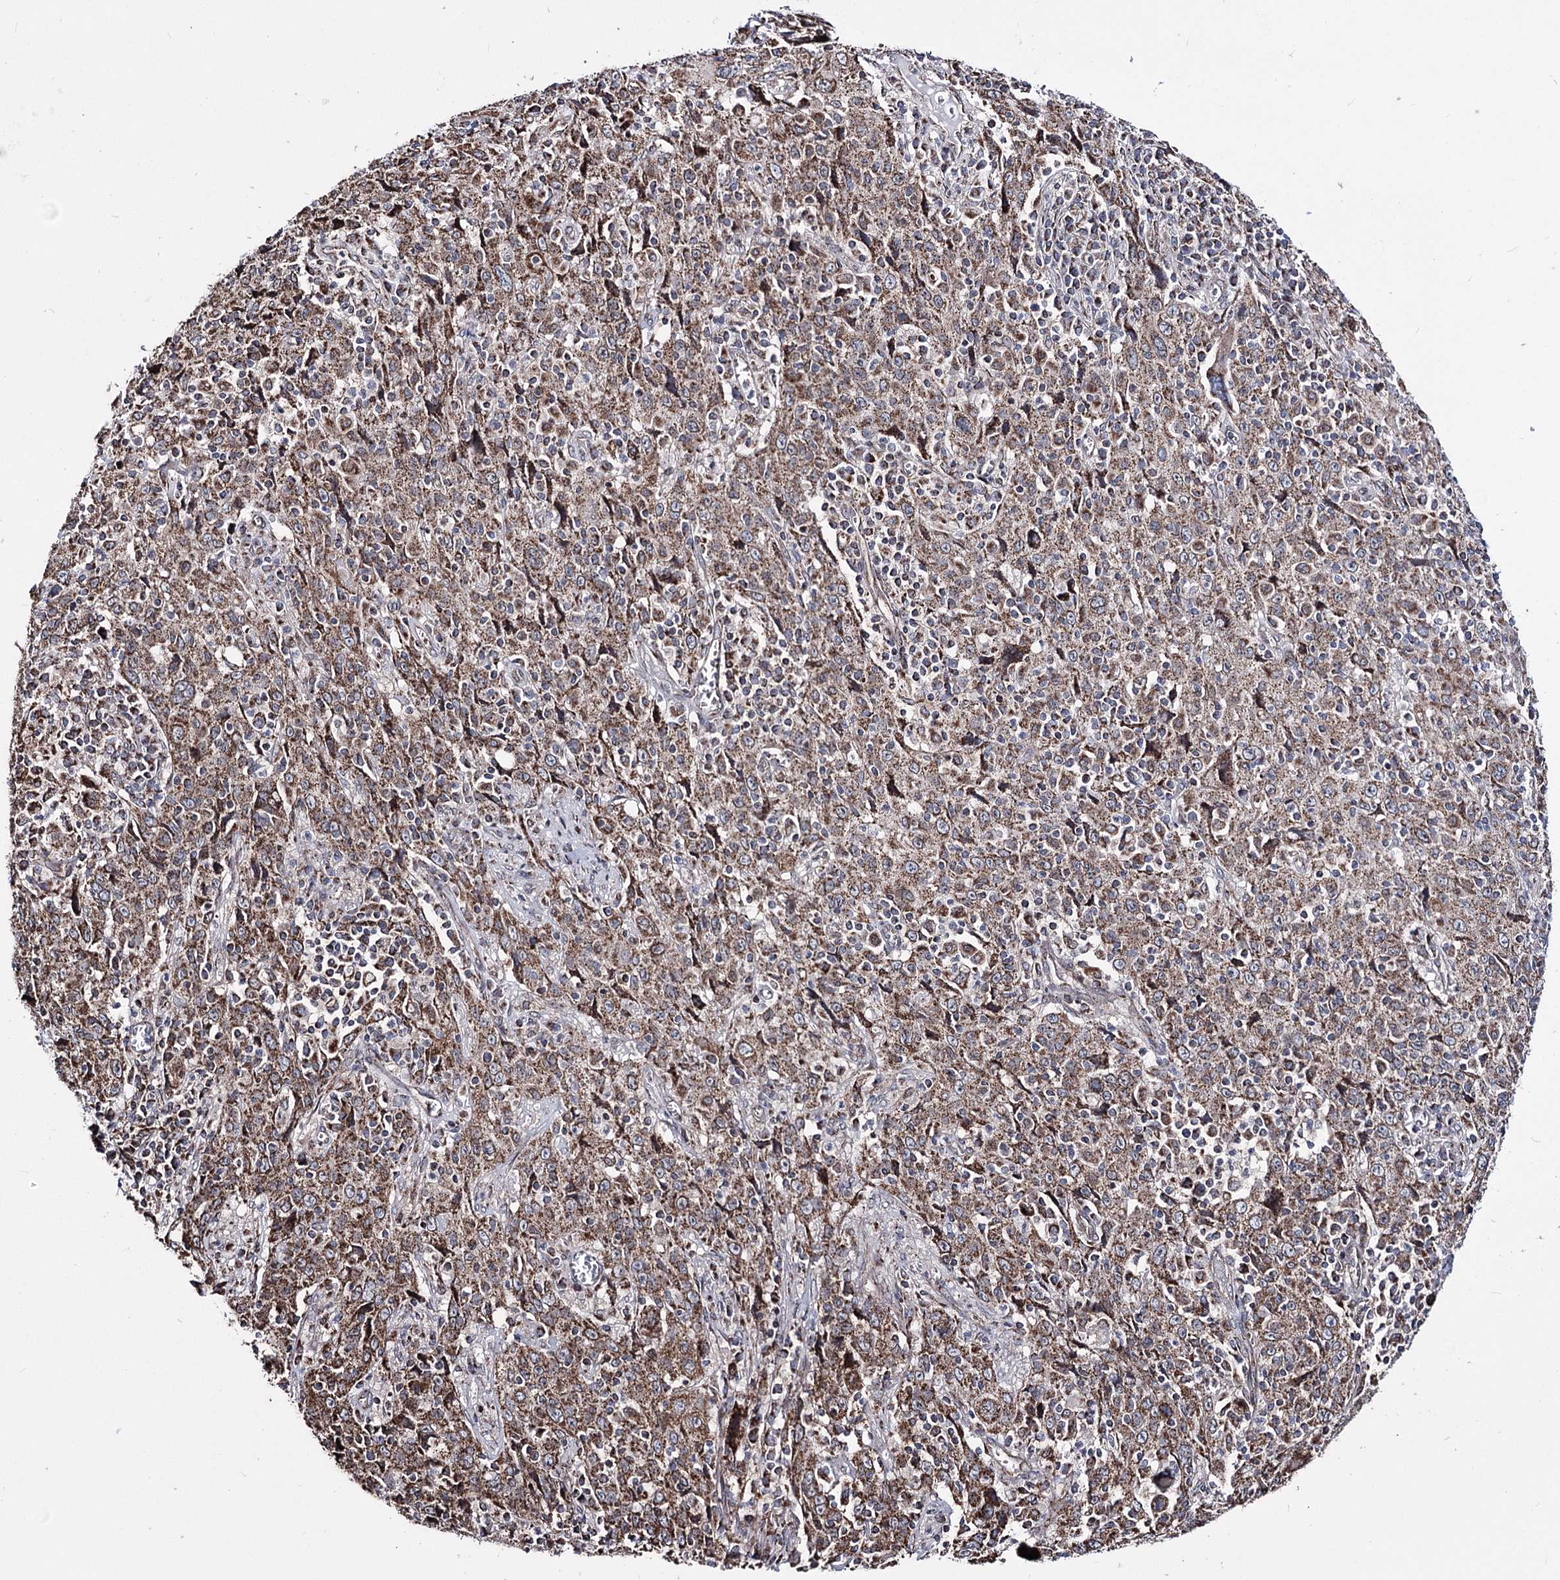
{"staining": {"intensity": "moderate", "quantity": ">75%", "location": "cytoplasmic/membranous"}, "tissue": "cervical cancer", "cell_type": "Tumor cells", "image_type": "cancer", "snomed": [{"axis": "morphology", "description": "Squamous cell carcinoma, NOS"}, {"axis": "topography", "description": "Cervix"}], "caption": "Cervical squamous cell carcinoma was stained to show a protein in brown. There is medium levels of moderate cytoplasmic/membranous staining in approximately >75% of tumor cells.", "gene": "CREB3L4", "patient": {"sex": "female", "age": 46}}